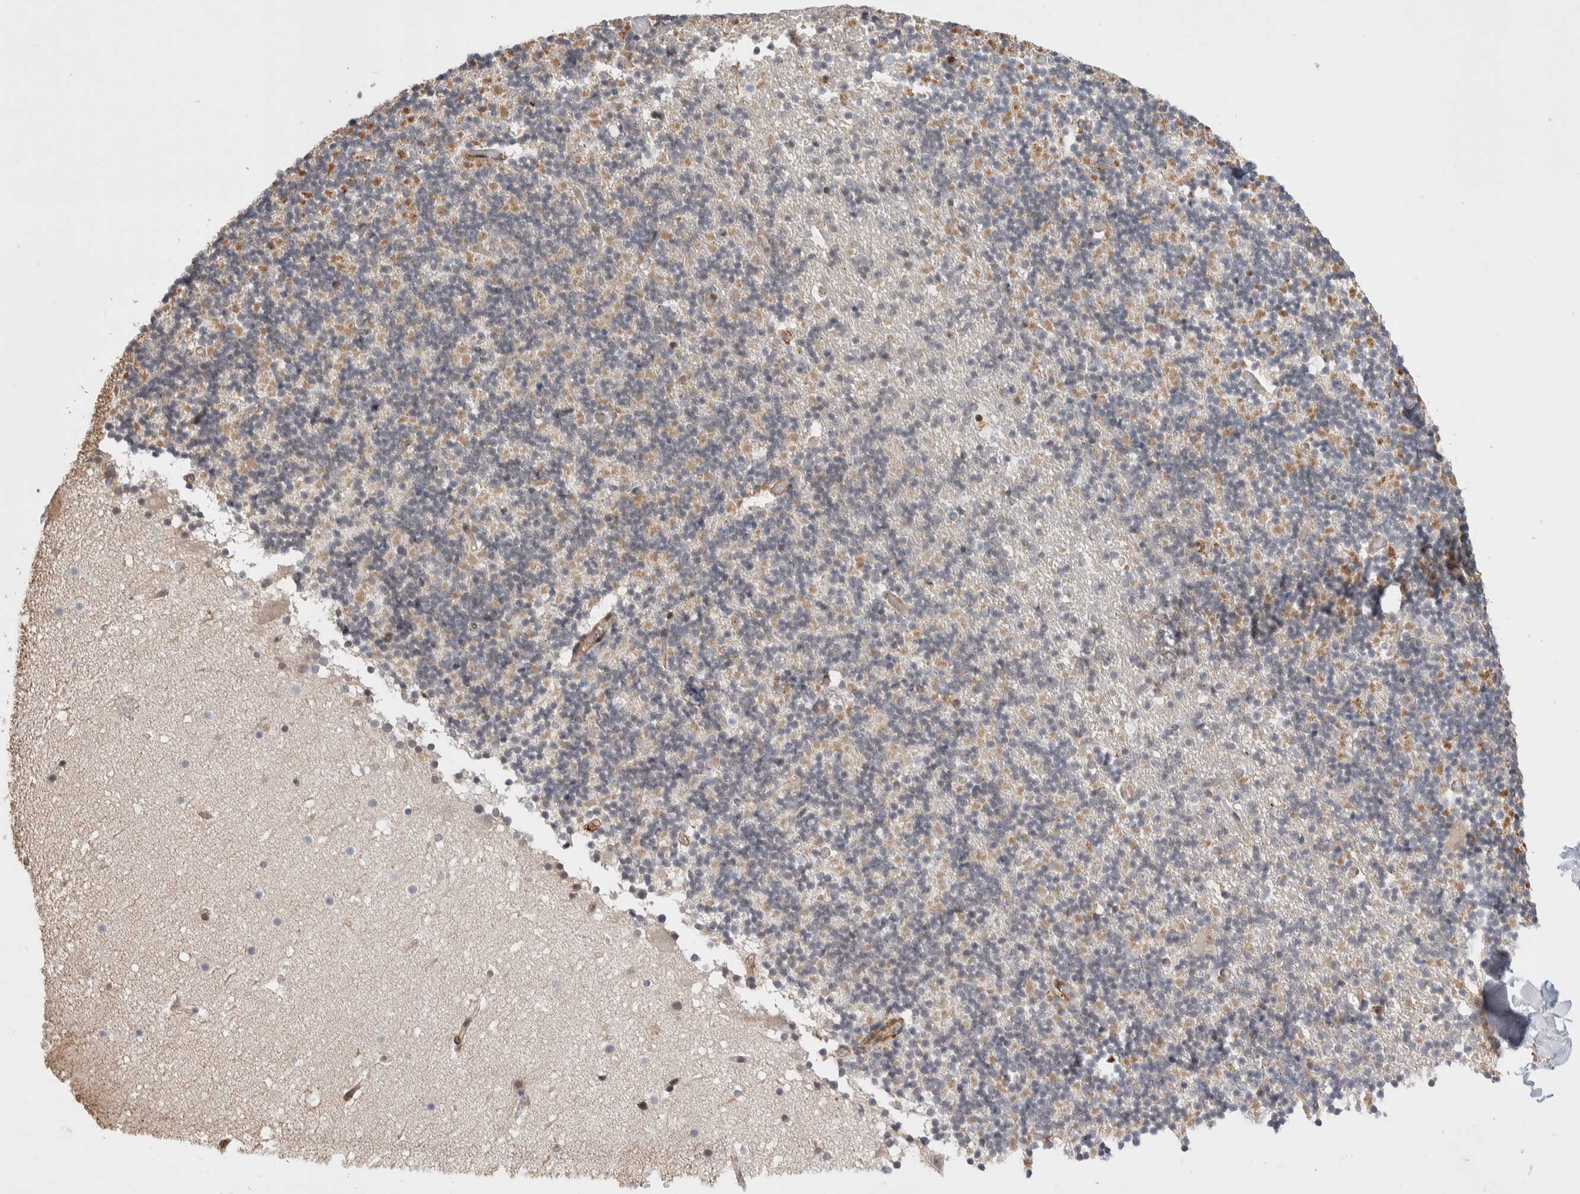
{"staining": {"intensity": "weak", "quantity": "25%-75%", "location": "cytoplasmic/membranous"}, "tissue": "cerebellum", "cell_type": "Cells in granular layer", "image_type": "normal", "snomed": [{"axis": "morphology", "description": "Normal tissue, NOS"}, {"axis": "topography", "description": "Cerebellum"}], "caption": "DAB immunohistochemical staining of normal human cerebellum demonstrates weak cytoplasmic/membranous protein staining in approximately 25%-75% of cells in granular layer.", "gene": "ZNF704", "patient": {"sex": "male", "age": 57}}